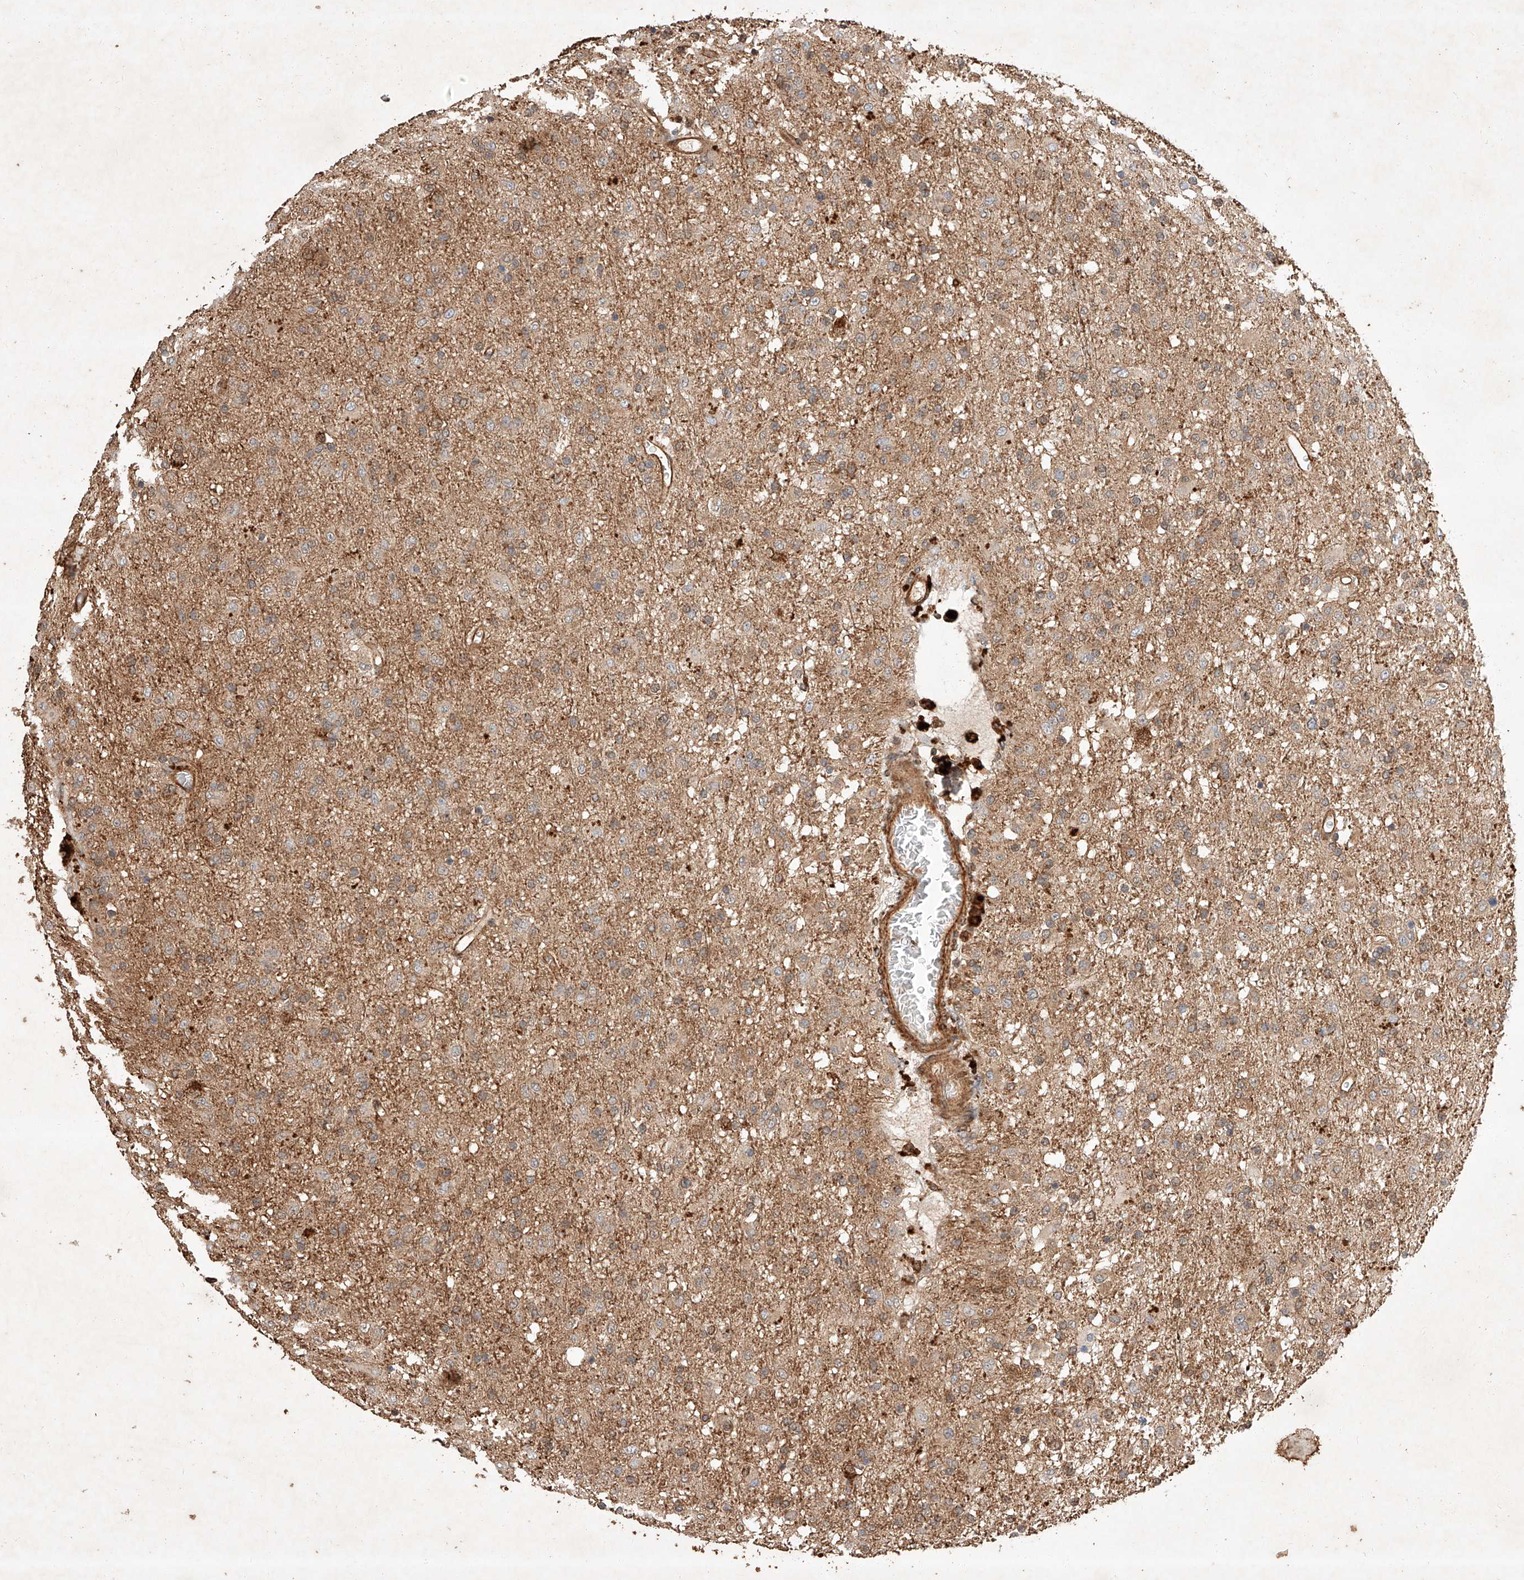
{"staining": {"intensity": "moderate", "quantity": "25%-75%", "location": "cytoplasmic/membranous"}, "tissue": "glioma", "cell_type": "Tumor cells", "image_type": "cancer", "snomed": [{"axis": "morphology", "description": "Glioma, malignant, Low grade"}, {"axis": "topography", "description": "Brain"}], "caption": "An image showing moderate cytoplasmic/membranous staining in about 25%-75% of tumor cells in low-grade glioma (malignant), as visualized by brown immunohistochemical staining.", "gene": "GHDC", "patient": {"sex": "male", "age": 65}}